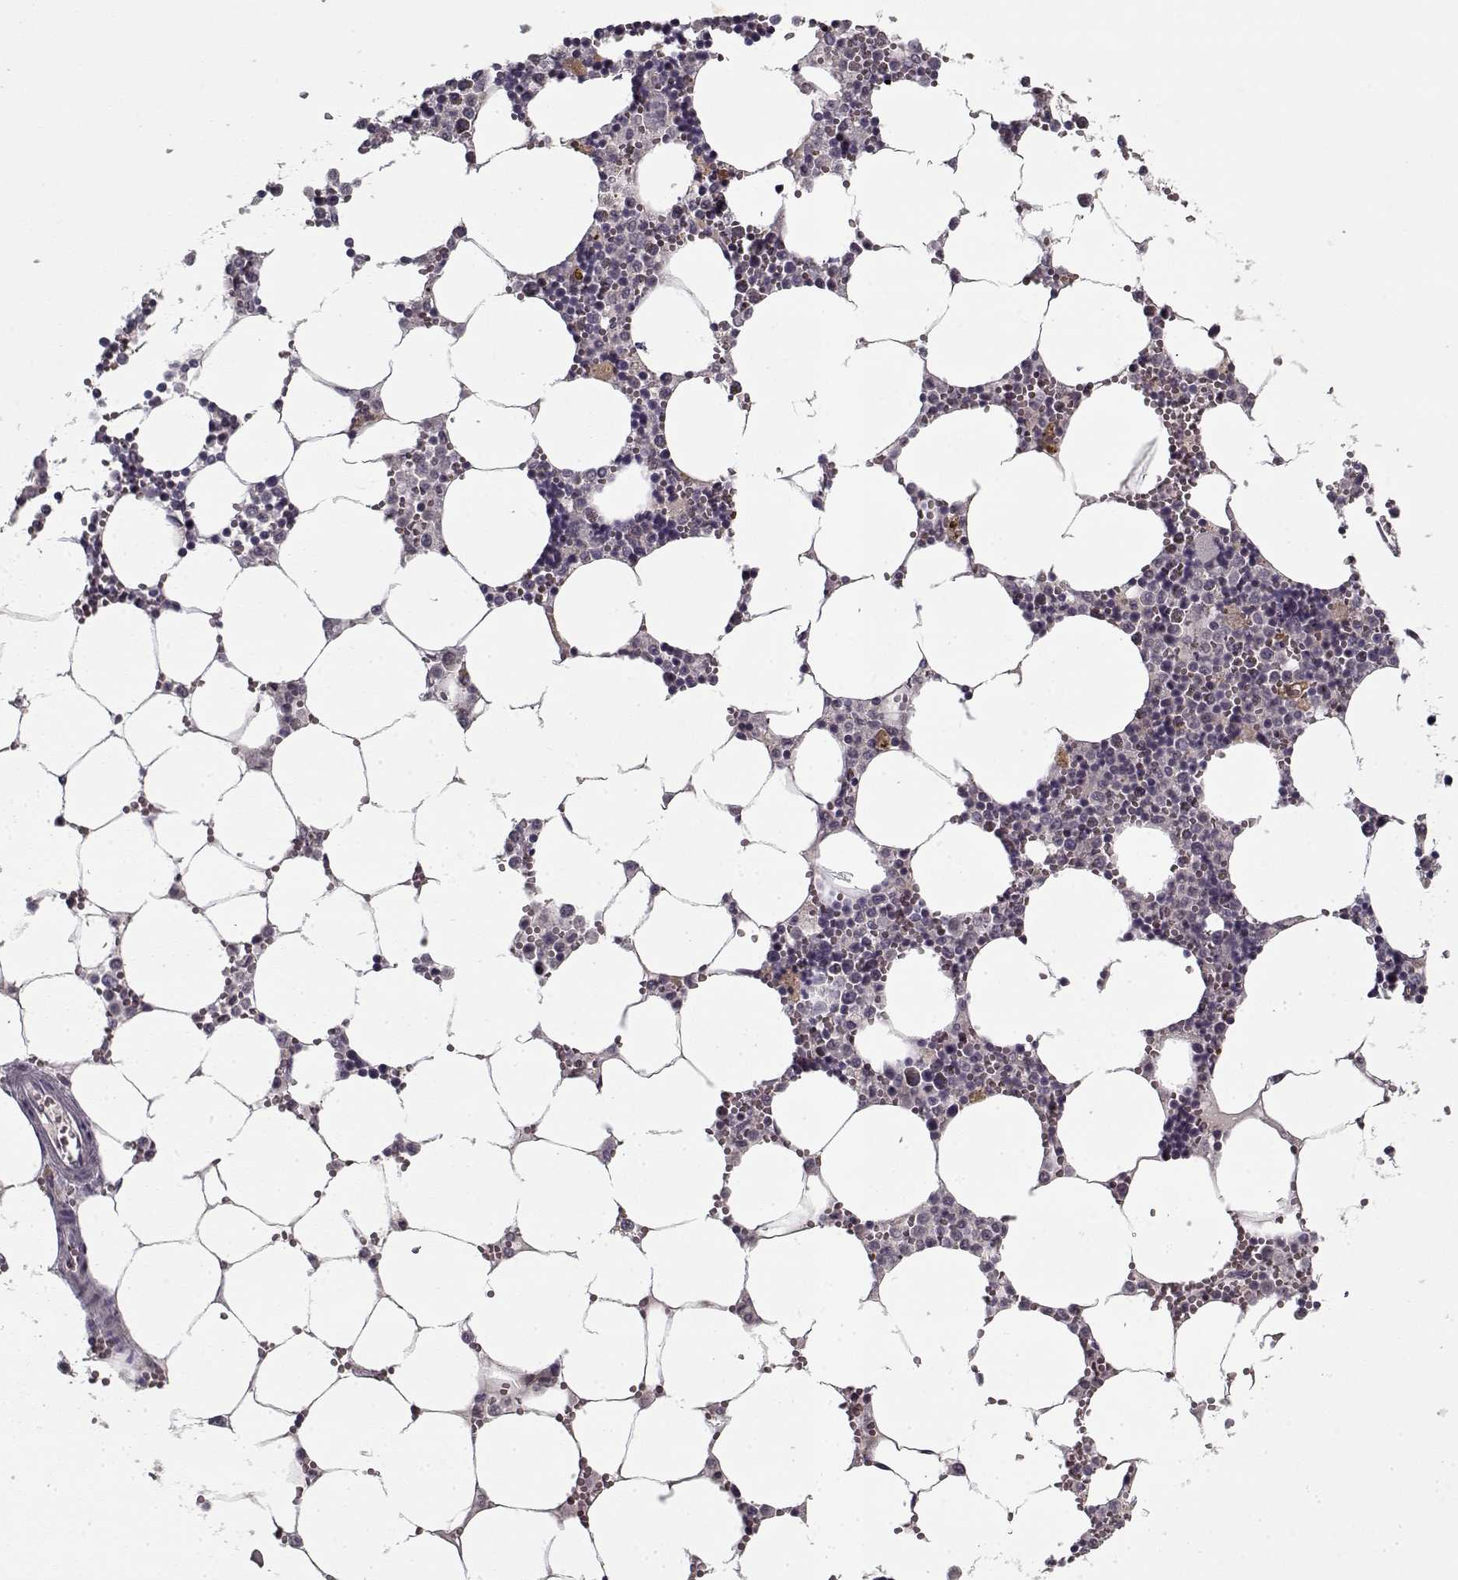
{"staining": {"intensity": "weak", "quantity": "<25%", "location": "cytoplasmic/membranous"}, "tissue": "bone marrow", "cell_type": "Hematopoietic cells", "image_type": "normal", "snomed": [{"axis": "morphology", "description": "Normal tissue, NOS"}, {"axis": "topography", "description": "Bone marrow"}], "caption": "High power microscopy photomicrograph of an immunohistochemistry (IHC) photomicrograph of benign bone marrow, revealing no significant expression in hematopoietic cells.", "gene": "LAMA2", "patient": {"sex": "male", "age": 54}}